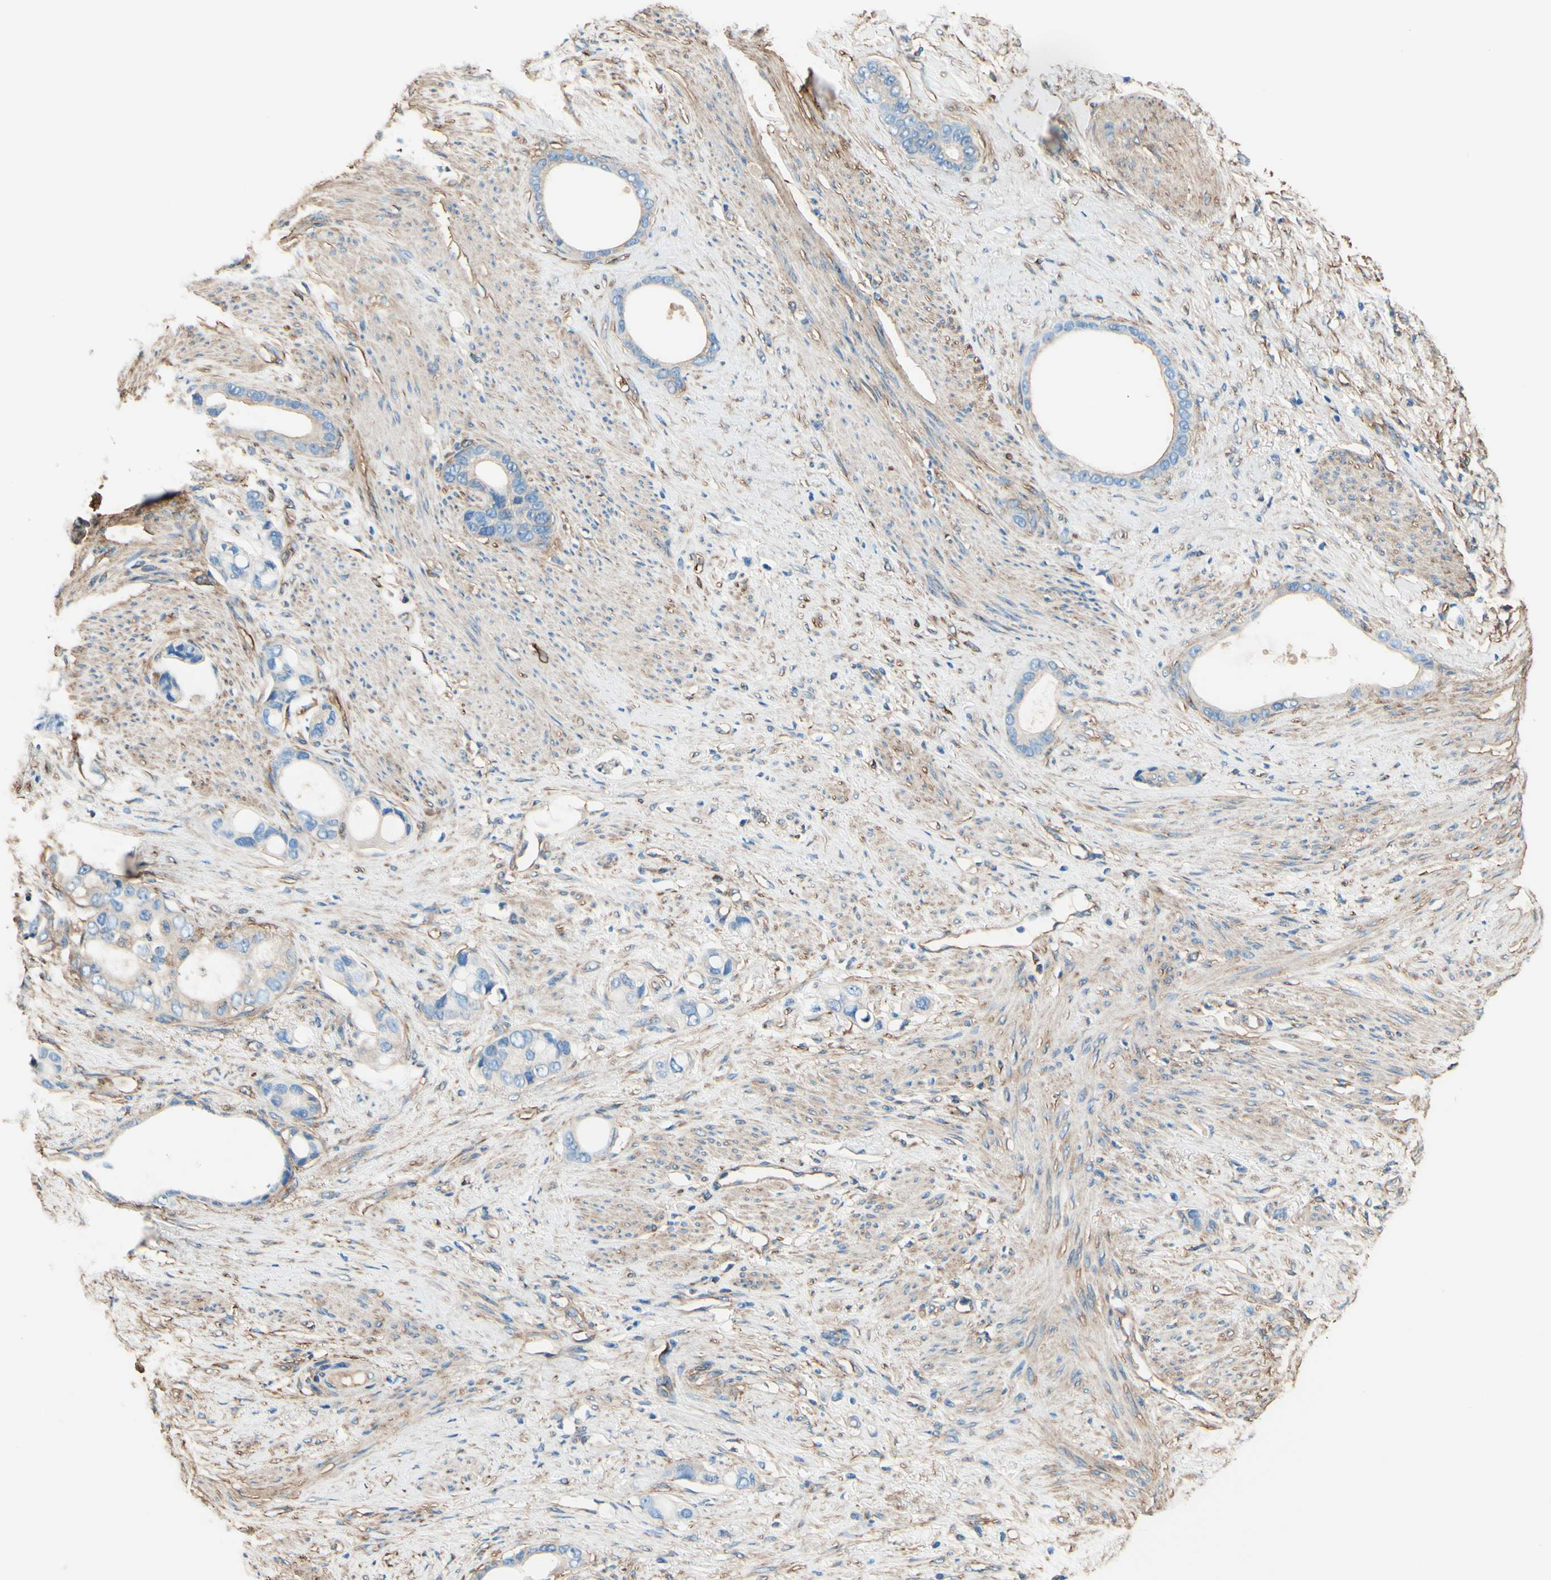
{"staining": {"intensity": "negative", "quantity": "none", "location": "none"}, "tissue": "stomach cancer", "cell_type": "Tumor cells", "image_type": "cancer", "snomed": [{"axis": "morphology", "description": "Adenocarcinoma, NOS"}, {"axis": "topography", "description": "Stomach"}], "caption": "Stomach cancer (adenocarcinoma) stained for a protein using immunohistochemistry displays no positivity tumor cells.", "gene": "DPYSL3", "patient": {"sex": "female", "age": 75}}